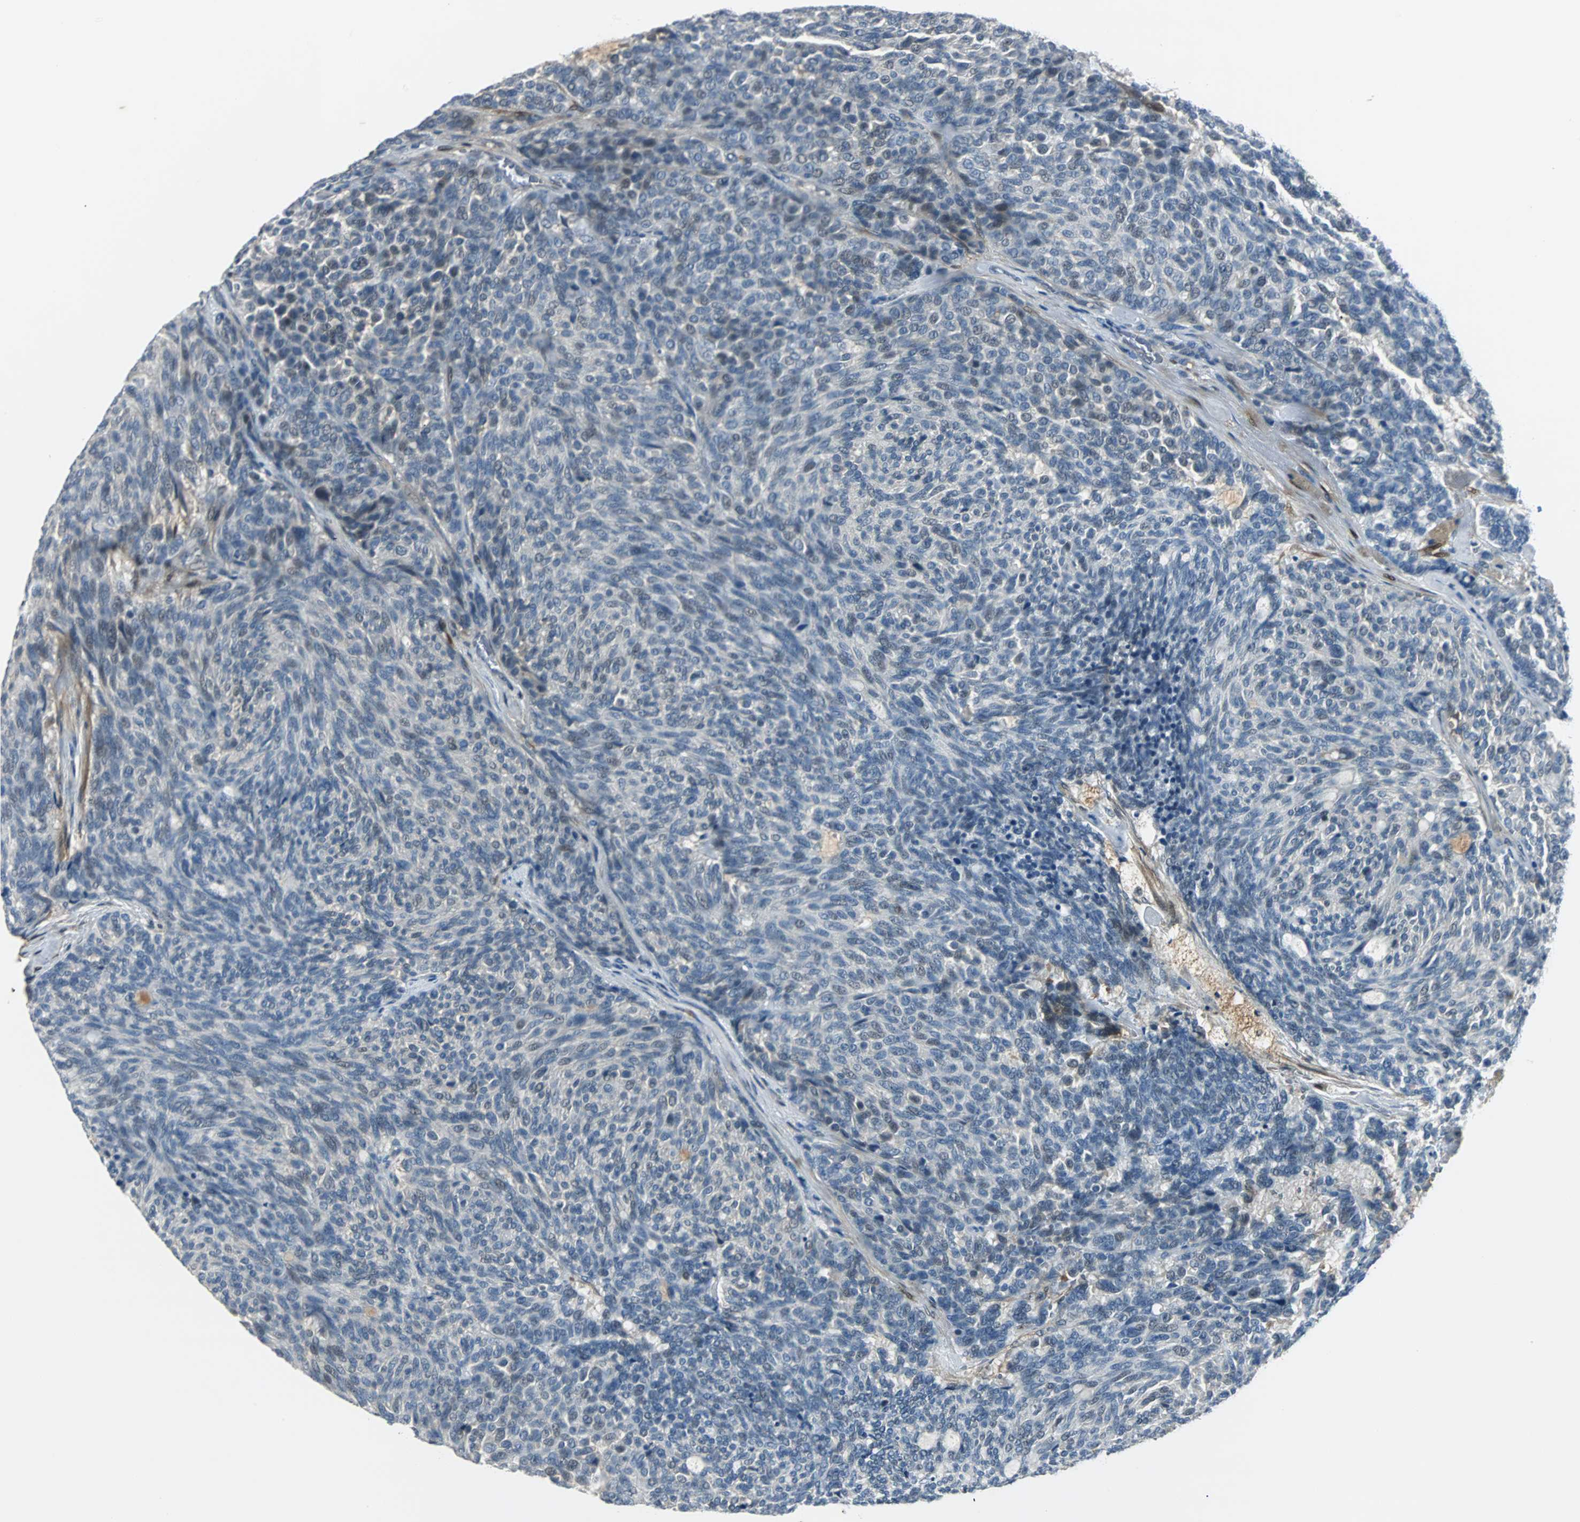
{"staining": {"intensity": "weak", "quantity": "<25%", "location": "nuclear"}, "tissue": "carcinoid", "cell_type": "Tumor cells", "image_type": "cancer", "snomed": [{"axis": "morphology", "description": "Carcinoid, malignant, NOS"}, {"axis": "topography", "description": "Pancreas"}], "caption": "A high-resolution histopathology image shows immunohistochemistry (IHC) staining of carcinoid, which demonstrates no significant staining in tumor cells.", "gene": "FHL2", "patient": {"sex": "female", "age": 54}}